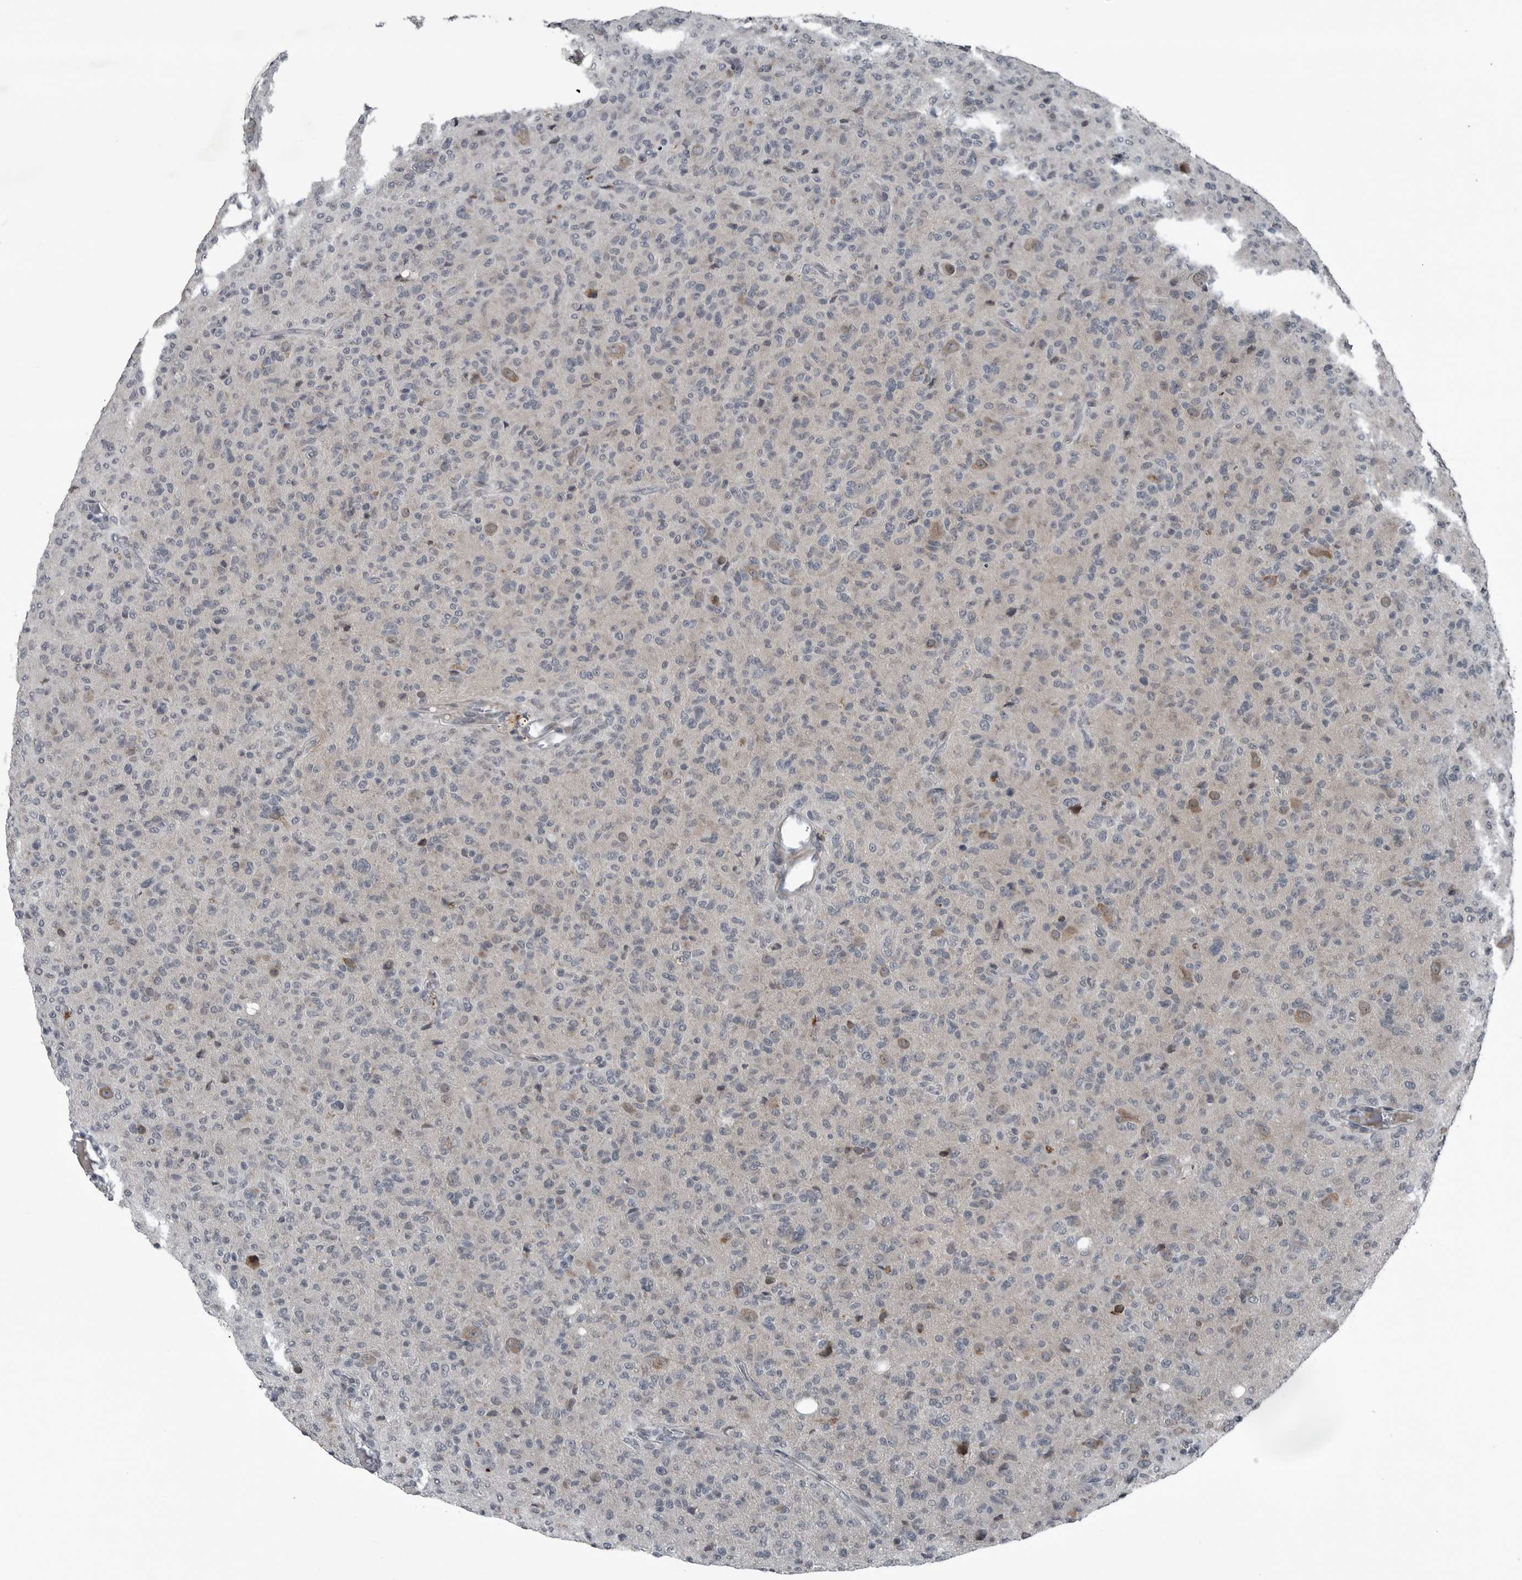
{"staining": {"intensity": "negative", "quantity": "none", "location": "none"}, "tissue": "glioma", "cell_type": "Tumor cells", "image_type": "cancer", "snomed": [{"axis": "morphology", "description": "Glioma, malignant, High grade"}, {"axis": "topography", "description": "Brain"}], "caption": "Human glioma stained for a protein using immunohistochemistry (IHC) reveals no staining in tumor cells.", "gene": "DNAAF11", "patient": {"sex": "female", "age": 57}}